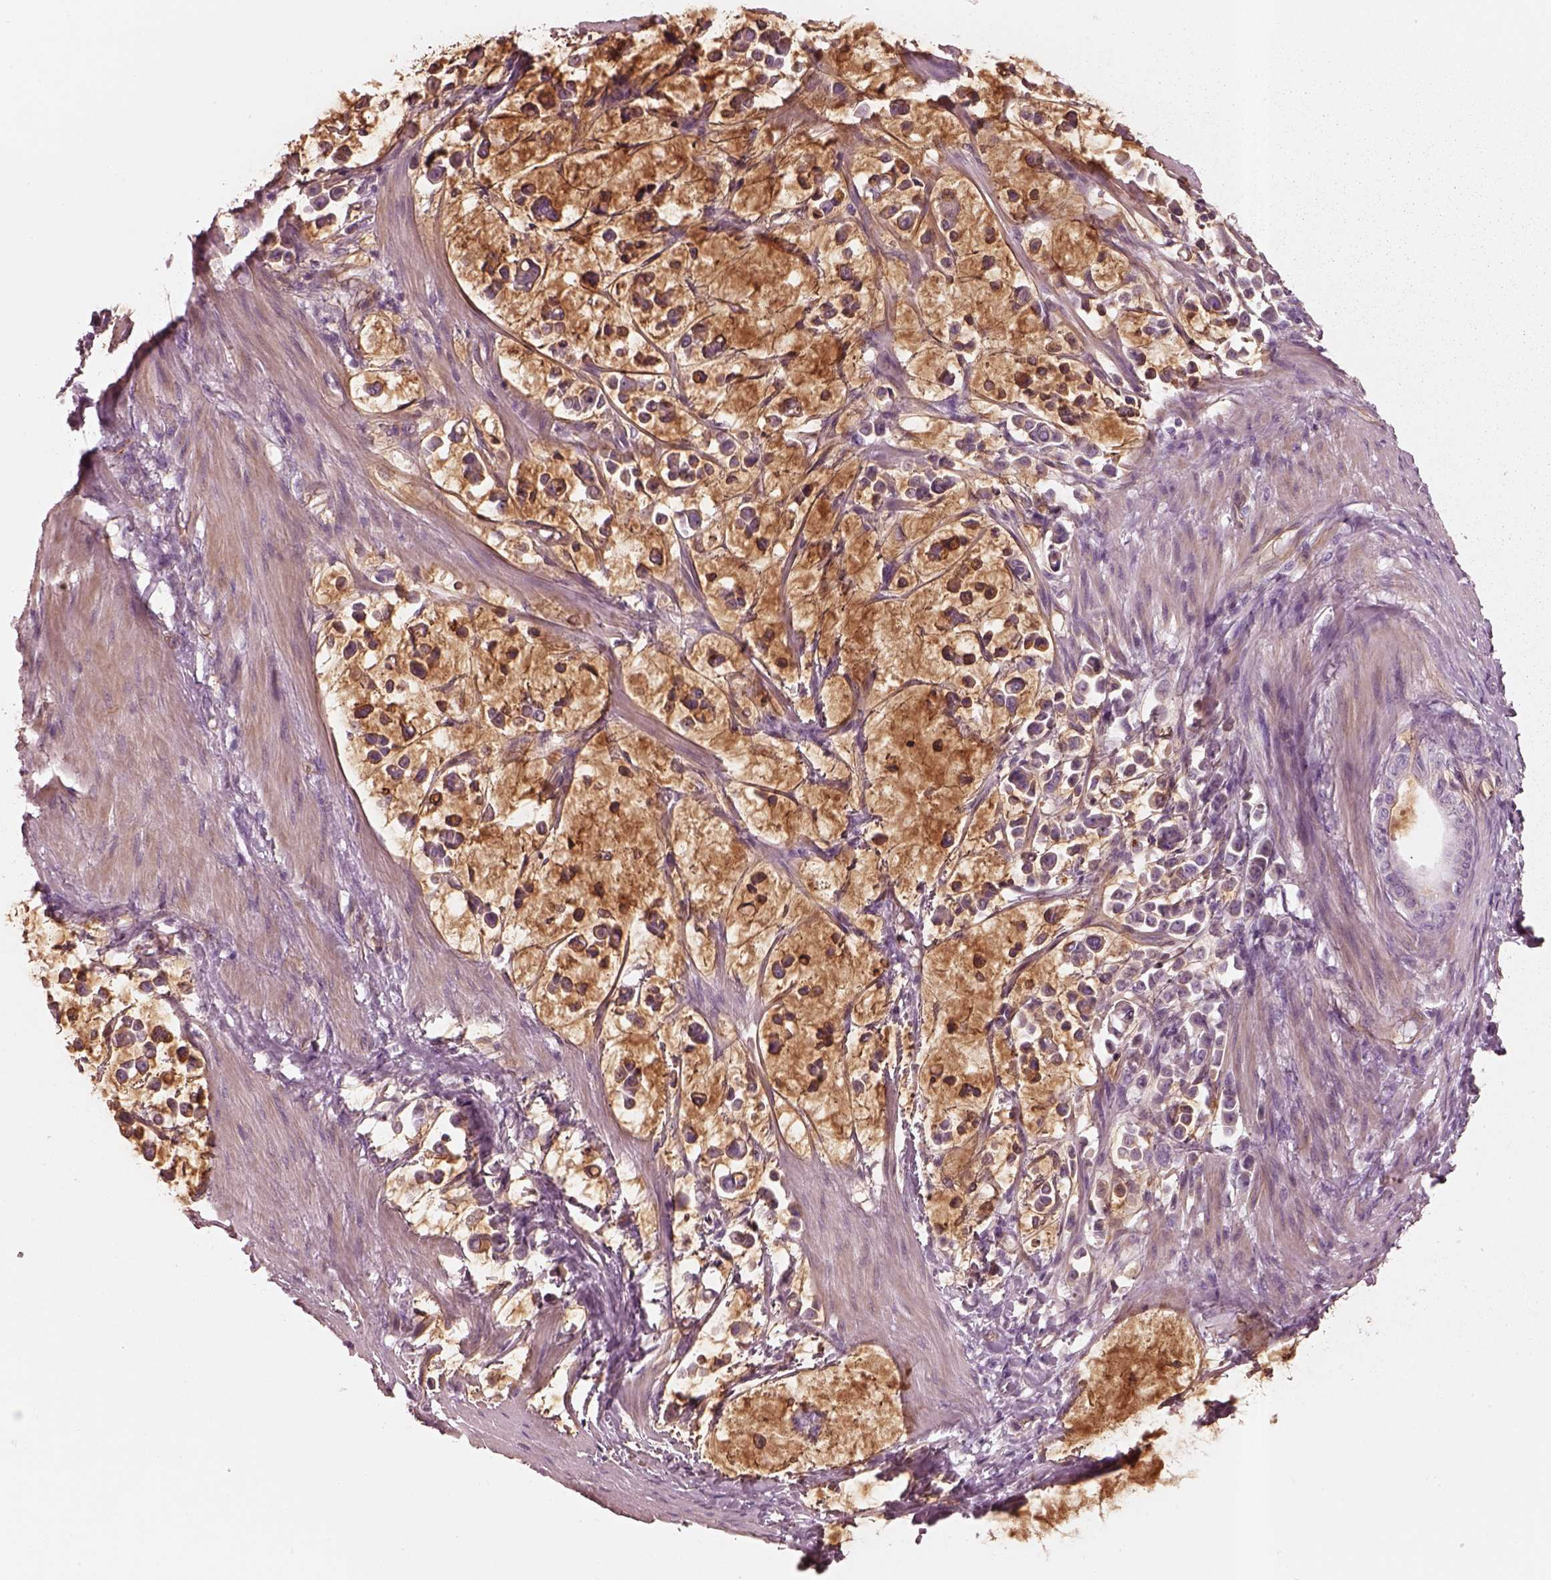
{"staining": {"intensity": "moderate", "quantity": ">75%", "location": "cytoplasmic/membranous"}, "tissue": "stomach cancer", "cell_type": "Tumor cells", "image_type": "cancer", "snomed": [{"axis": "morphology", "description": "Adenocarcinoma, NOS"}, {"axis": "topography", "description": "Stomach"}], "caption": "A brown stain highlights moderate cytoplasmic/membranous positivity of a protein in adenocarcinoma (stomach) tumor cells.", "gene": "CRYM", "patient": {"sex": "male", "age": 82}}